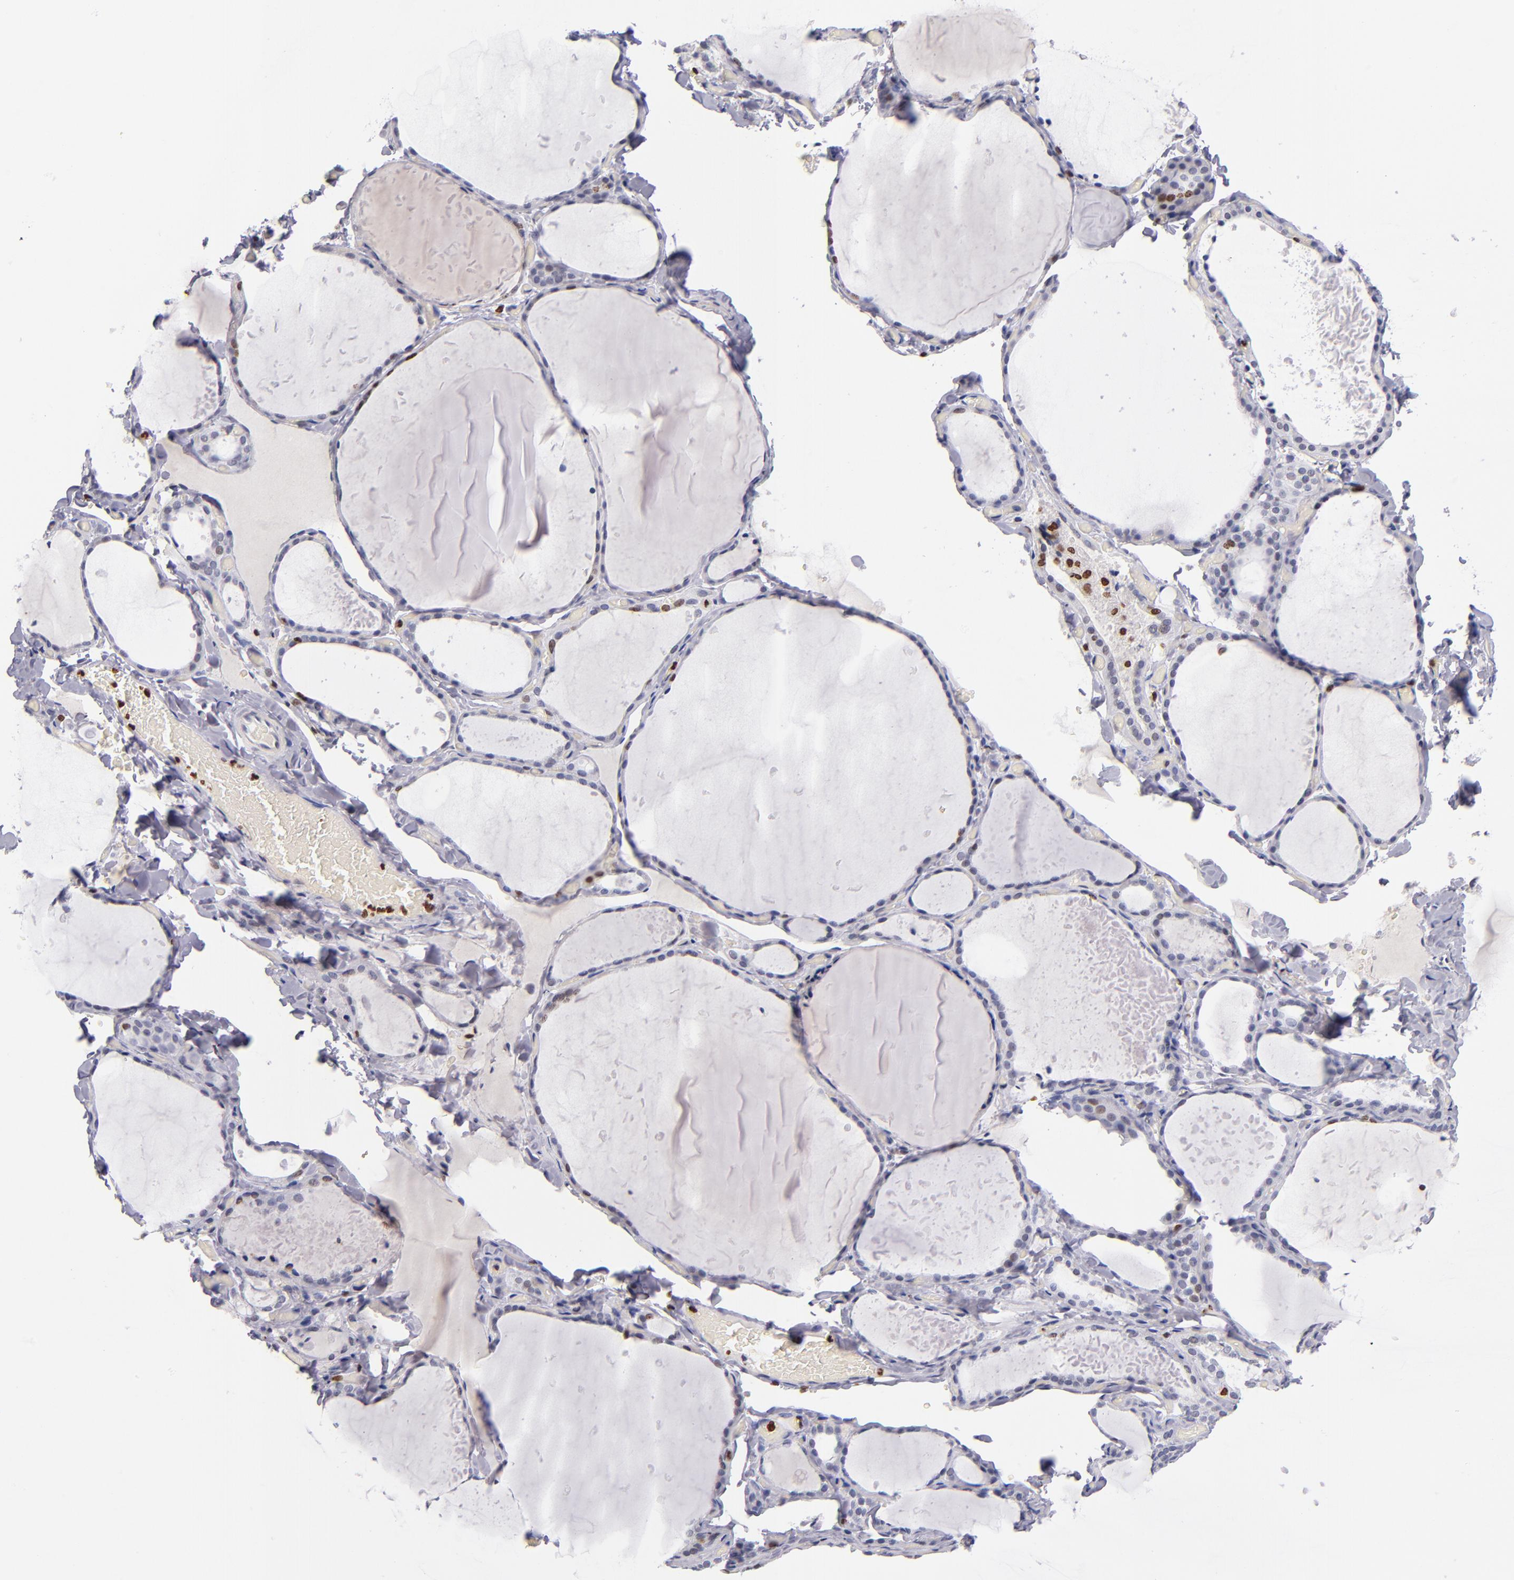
{"staining": {"intensity": "moderate", "quantity": "25%-75%", "location": "nuclear"}, "tissue": "thyroid gland", "cell_type": "Glandular cells", "image_type": "normal", "snomed": [{"axis": "morphology", "description": "Normal tissue, NOS"}, {"axis": "topography", "description": "Thyroid gland"}], "caption": "DAB (3,3'-diaminobenzidine) immunohistochemical staining of normal thyroid gland demonstrates moderate nuclear protein expression in about 25%-75% of glandular cells.", "gene": "CDKL5", "patient": {"sex": "female", "age": 22}}